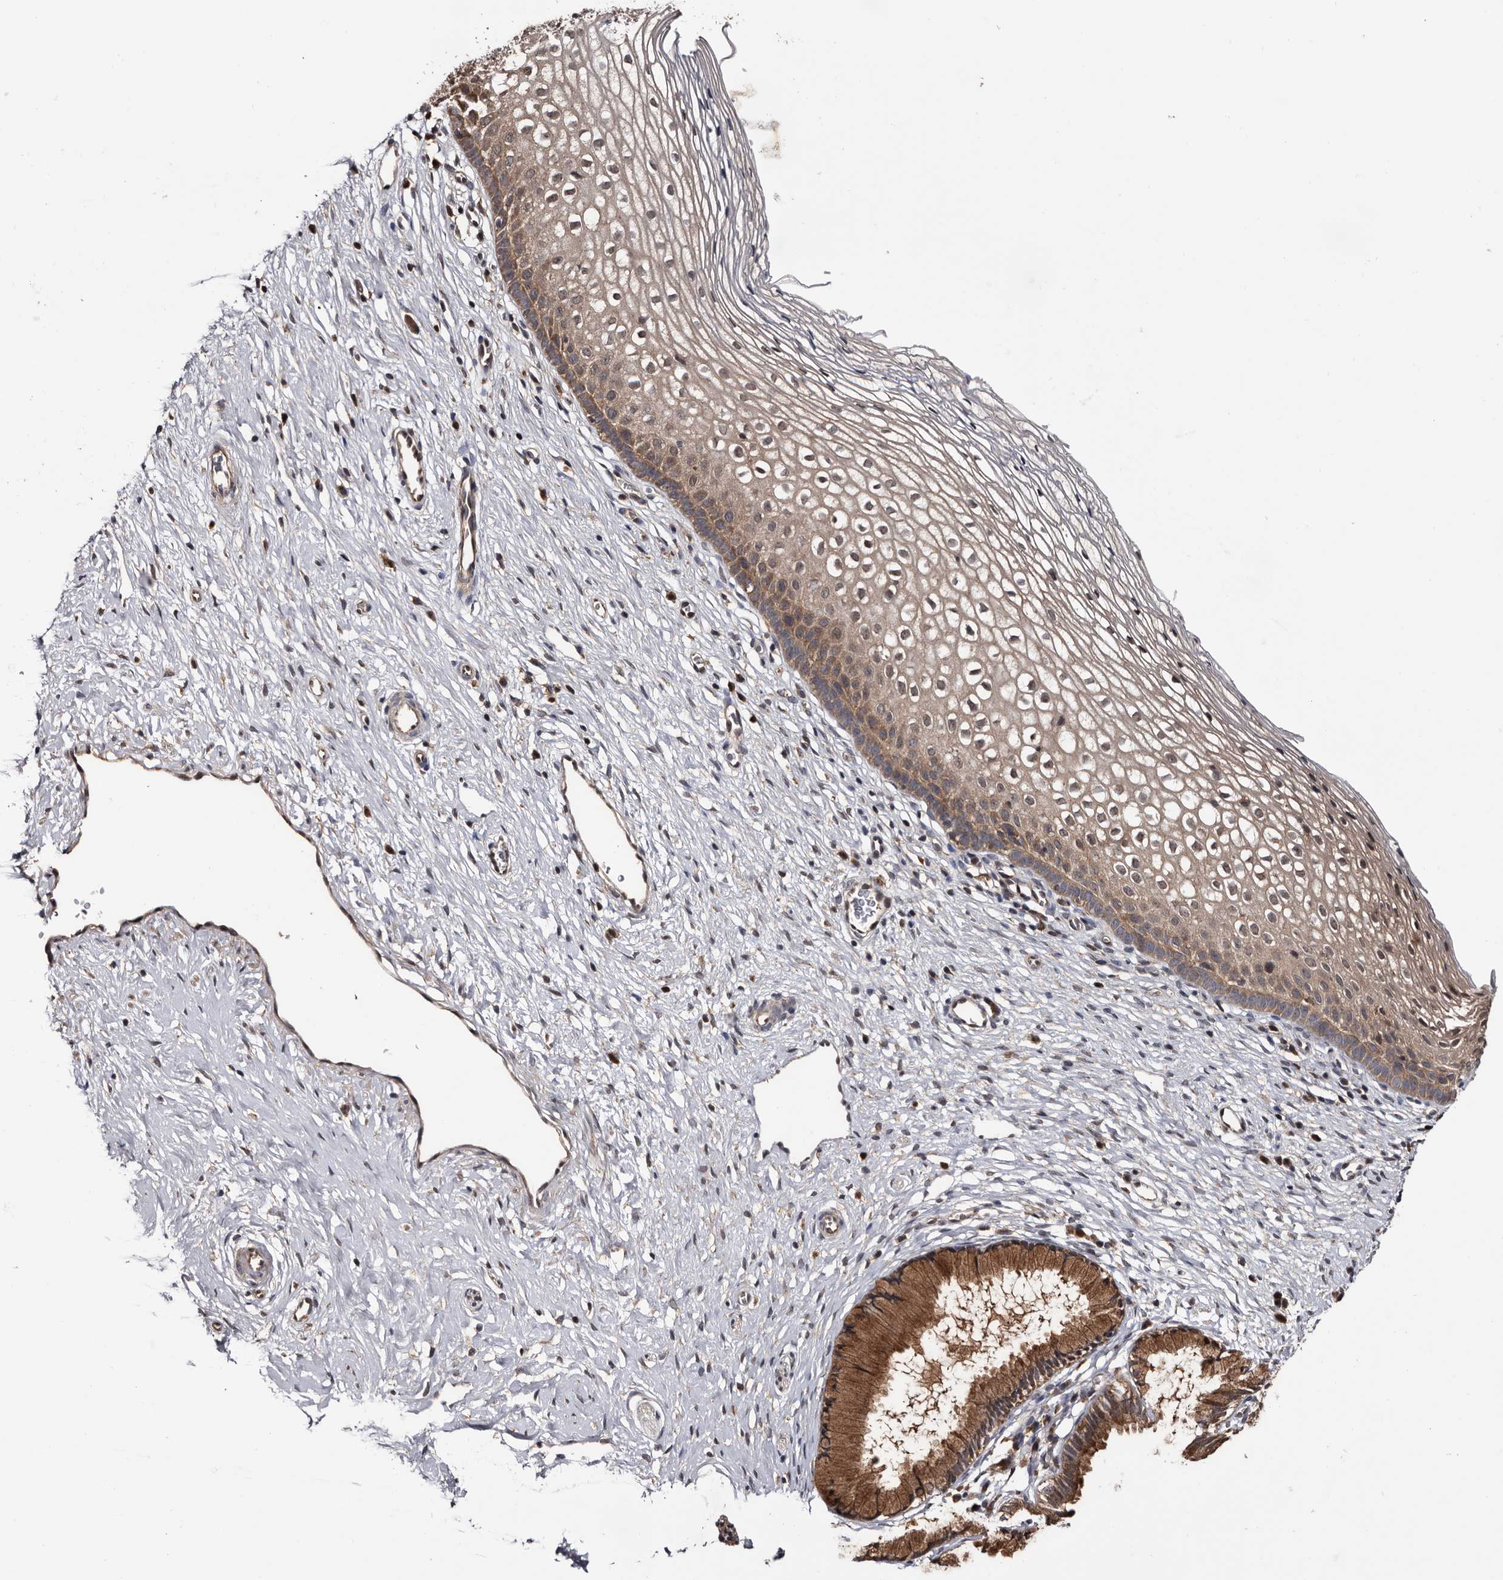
{"staining": {"intensity": "strong", "quantity": ">75%", "location": "cytoplasmic/membranous"}, "tissue": "cervix", "cell_type": "Glandular cells", "image_type": "normal", "snomed": [{"axis": "morphology", "description": "Normal tissue, NOS"}, {"axis": "topography", "description": "Cervix"}], "caption": "Protein analysis of unremarkable cervix reveals strong cytoplasmic/membranous positivity in about >75% of glandular cells.", "gene": "TTI2", "patient": {"sex": "female", "age": 27}}